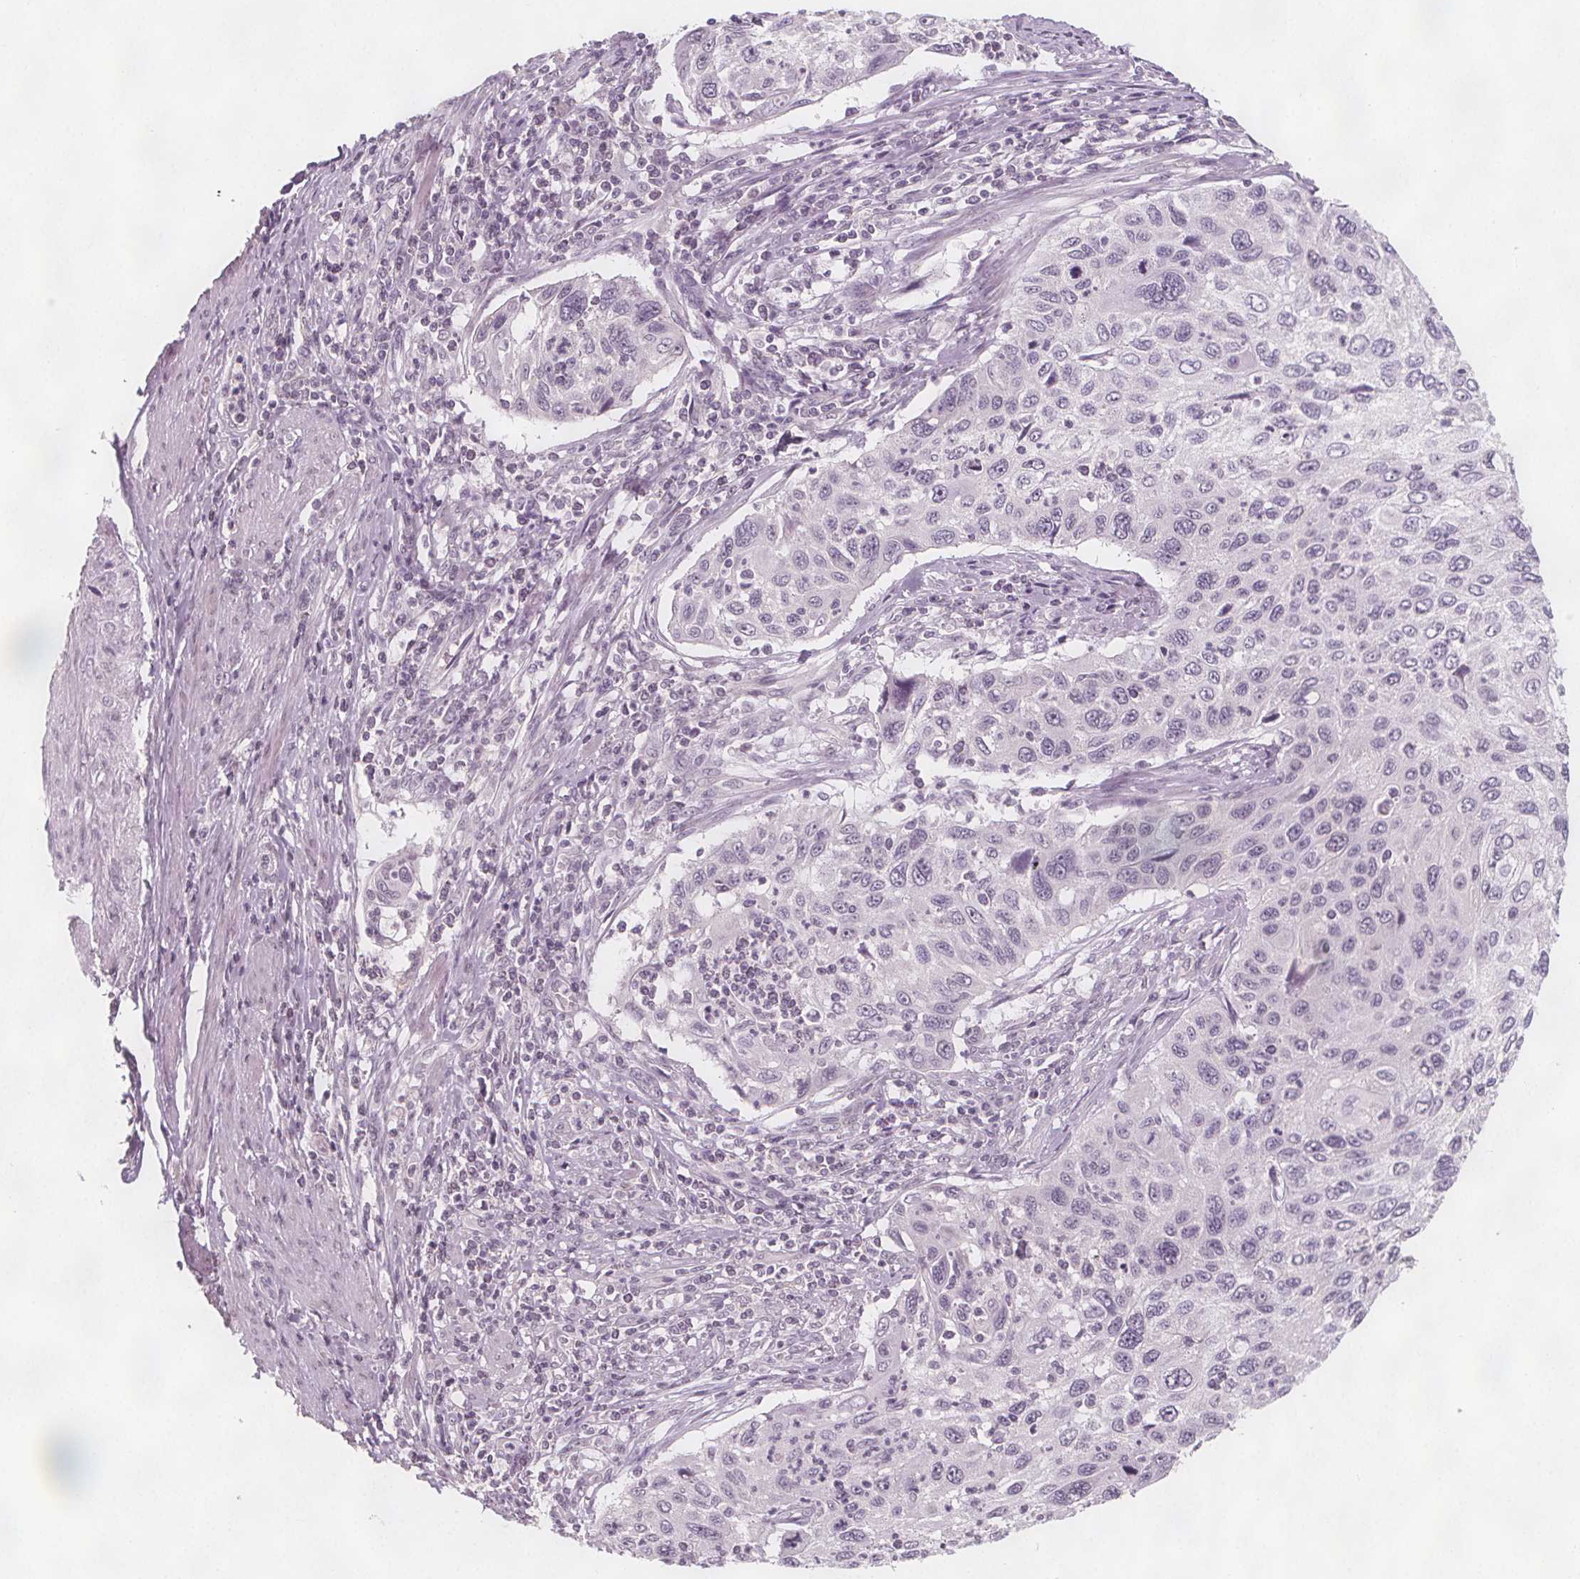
{"staining": {"intensity": "negative", "quantity": "none", "location": "none"}, "tissue": "cervical cancer", "cell_type": "Tumor cells", "image_type": "cancer", "snomed": [{"axis": "morphology", "description": "Squamous cell carcinoma, NOS"}, {"axis": "topography", "description": "Cervix"}], "caption": "Protein analysis of cervical cancer exhibits no significant expression in tumor cells.", "gene": "C1orf167", "patient": {"sex": "female", "age": 70}}